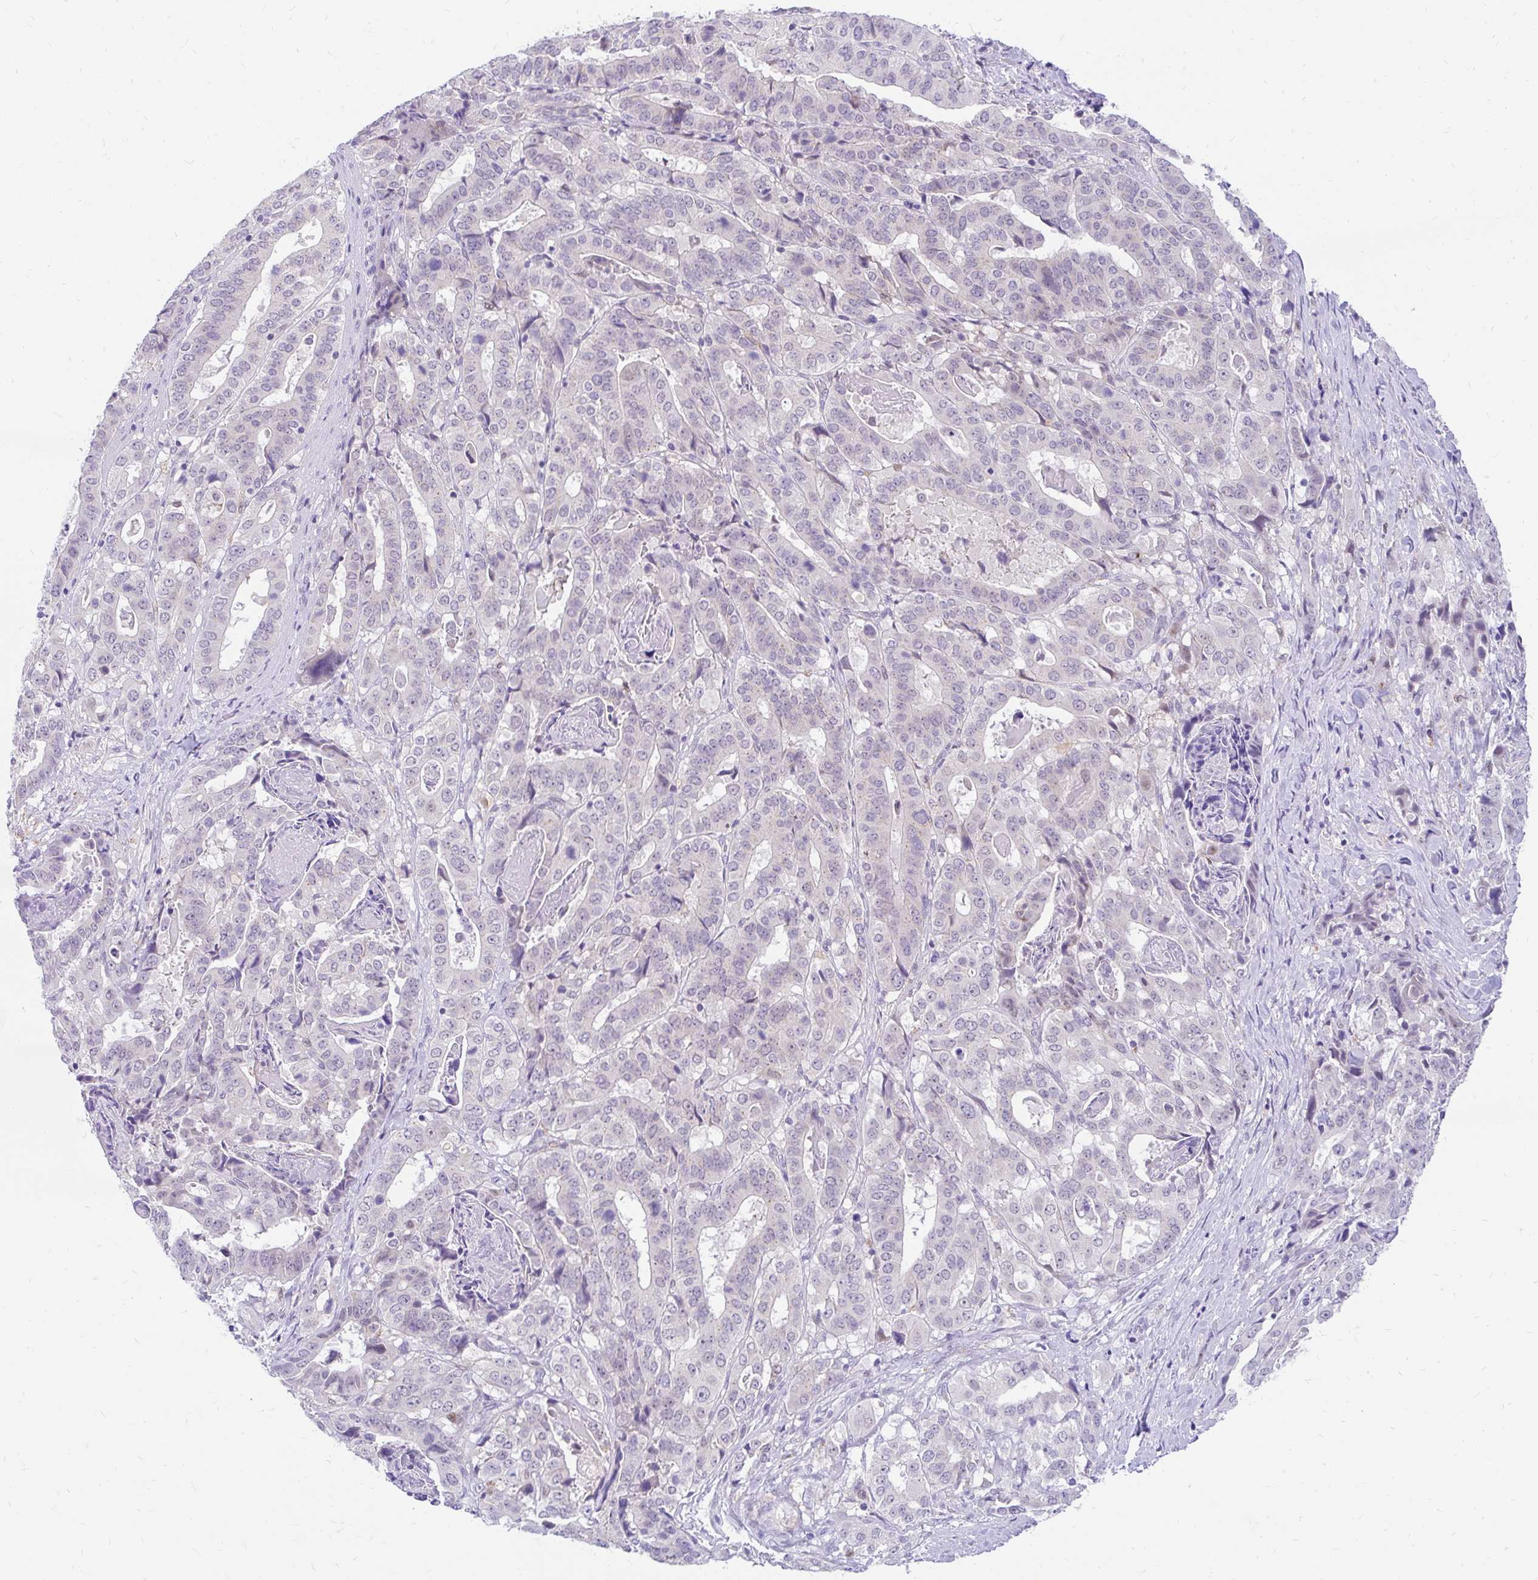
{"staining": {"intensity": "negative", "quantity": "none", "location": "none"}, "tissue": "stomach cancer", "cell_type": "Tumor cells", "image_type": "cancer", "snomed": [{"axis": "morphology", "description": "Adenocarcinoma, NOS"}, {"axis": "topography", "description": "Stomach"}], "caption": "There is no significant expression in tumor cells of adenocarcinoma (stomach). (DAB immunohistochemistry visualized using brightfield microscopy, high magnification).", "gene": "GLB1L2", "patient": {"sex": "male", "age": 48}}